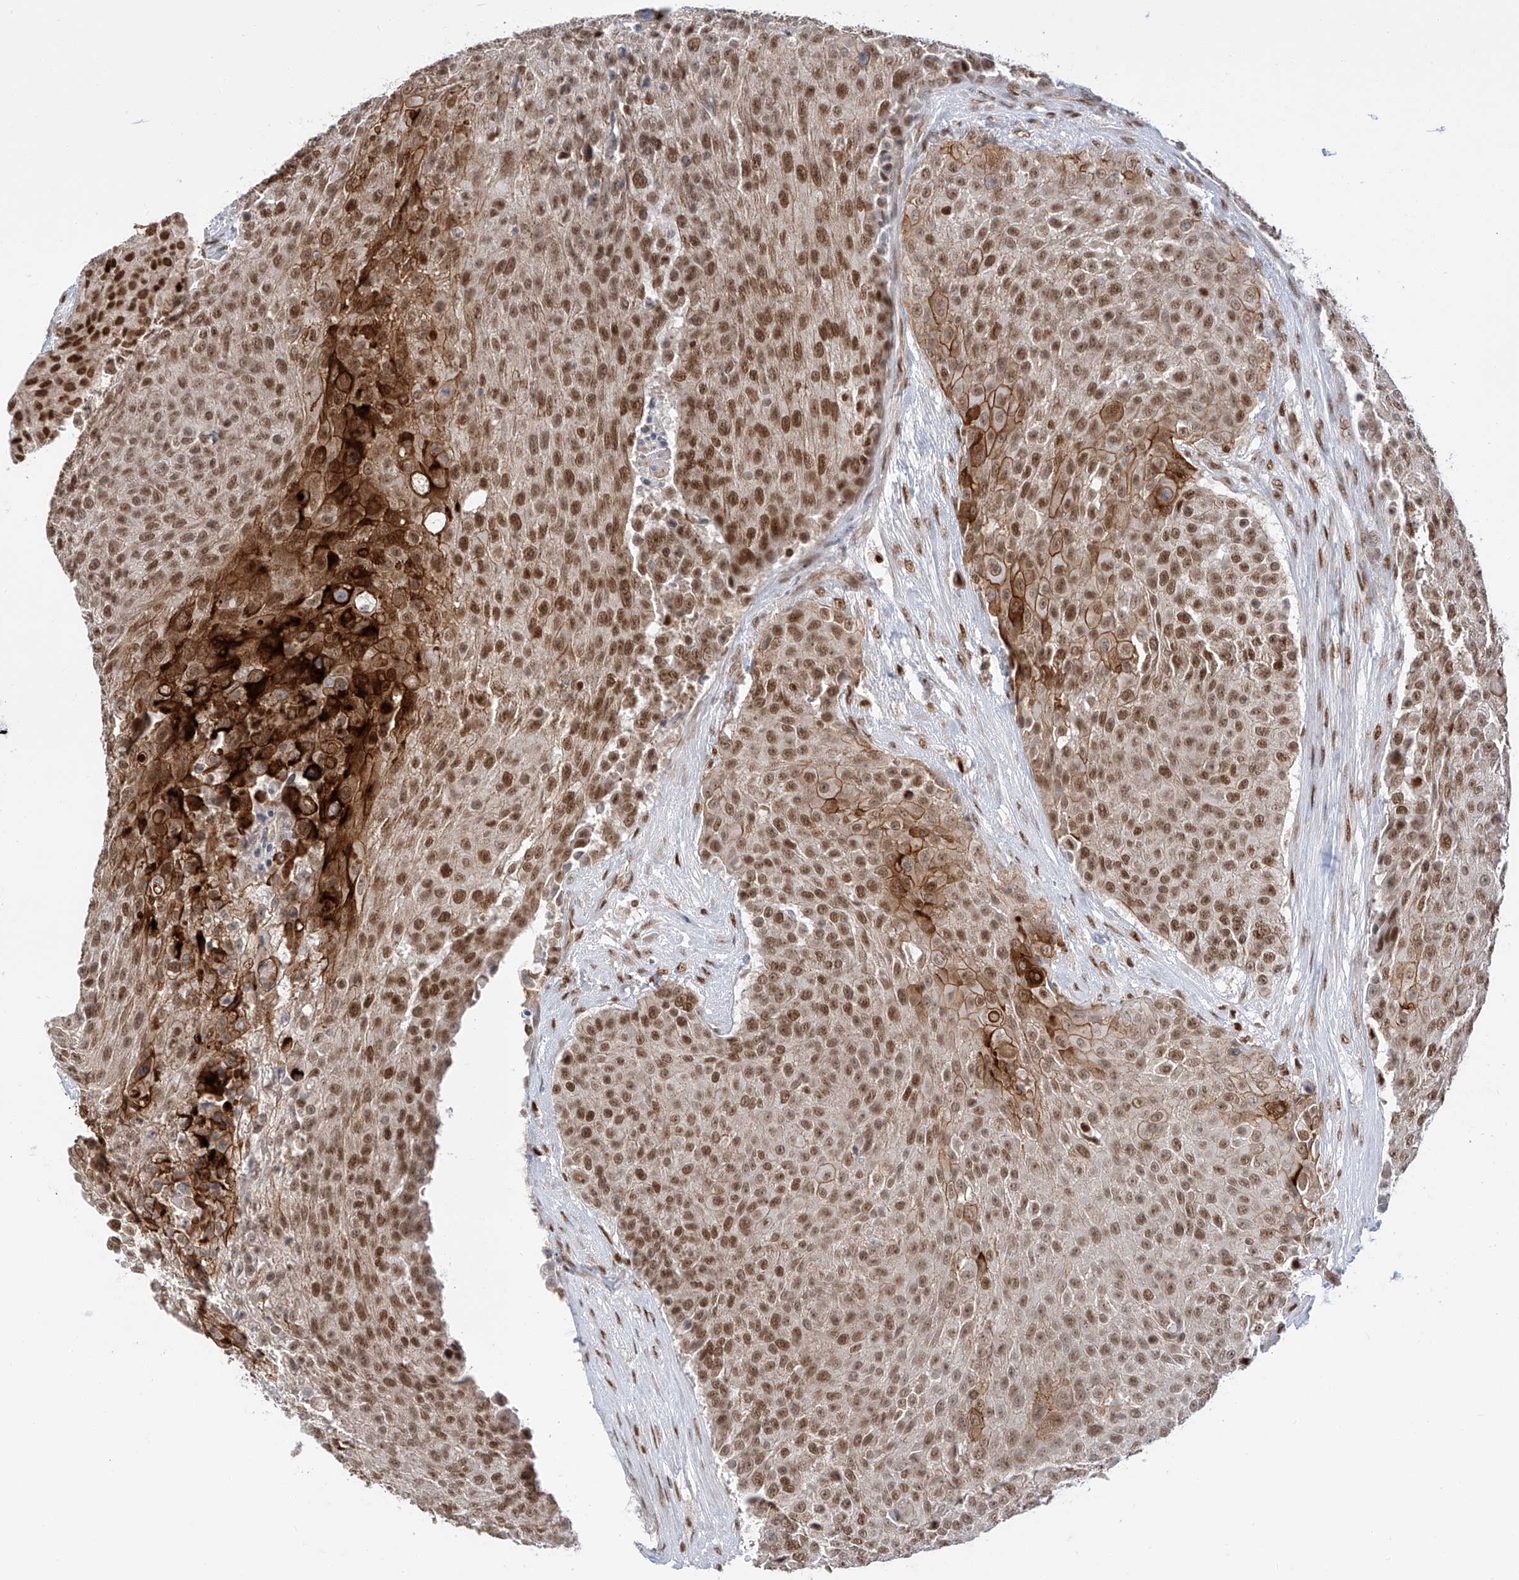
{"staining": {"intensity": "moderate", "quantity": ">75%", "location": "cytoplasmic/membranous,nuclear"}, "tissue": "urothelial cancer", "cell_type": "Tumor cells", "image_type": "cancer", "snomed": [{"axis": "morphology", "description": "Urothelial carcinoma, High grade"}, {"axis": "topography", "description": "Urinary bladder"}], "caption": "Immunohistochemical staining of human urothelial cancer demonstrates moderate cytoplasmic/membranous and nuclear protein staining in approximately >75% of tumor cells.", "gene": "POGK", "patient": {"sex": "female", "age": 63}}